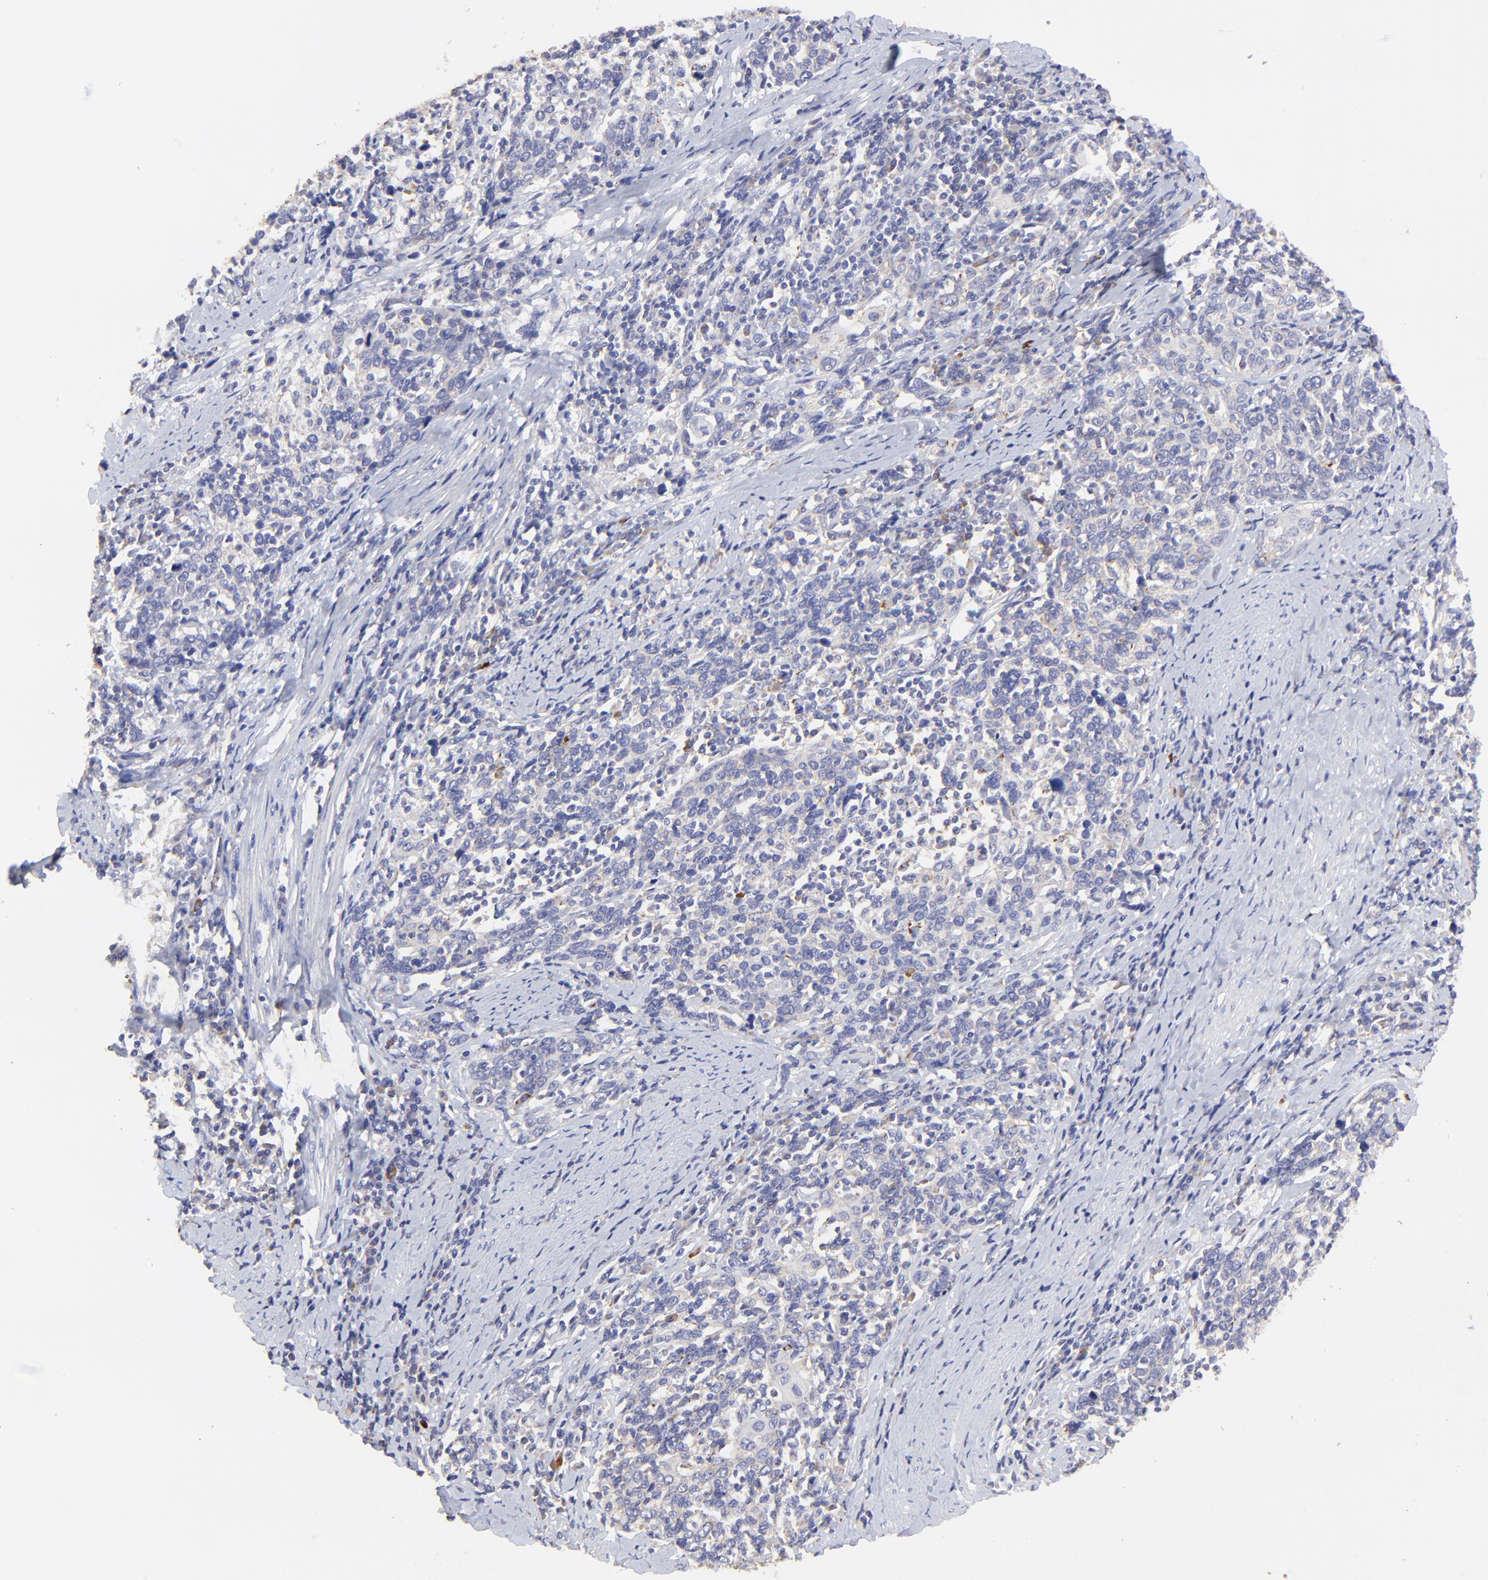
{"staining": {"intensity": "negative", "quantity": "none", "location": "none"}, "tissue": "cervical cancer", "cell_type": "Tumor cells", "image_type": "cancer", "snomed": [{"axis": "morphology", "description": "Squamous cell carcinoma, NOS"}, {"axis": "topography", "description": "Cervix"}], "caption": "Human cervical squamous cell carcinoma stained for a protein using IHC exhibits no positivity in tumor cells.", "gene": "LHFPL1", "patient": {"sex": "female", "age": 41}}